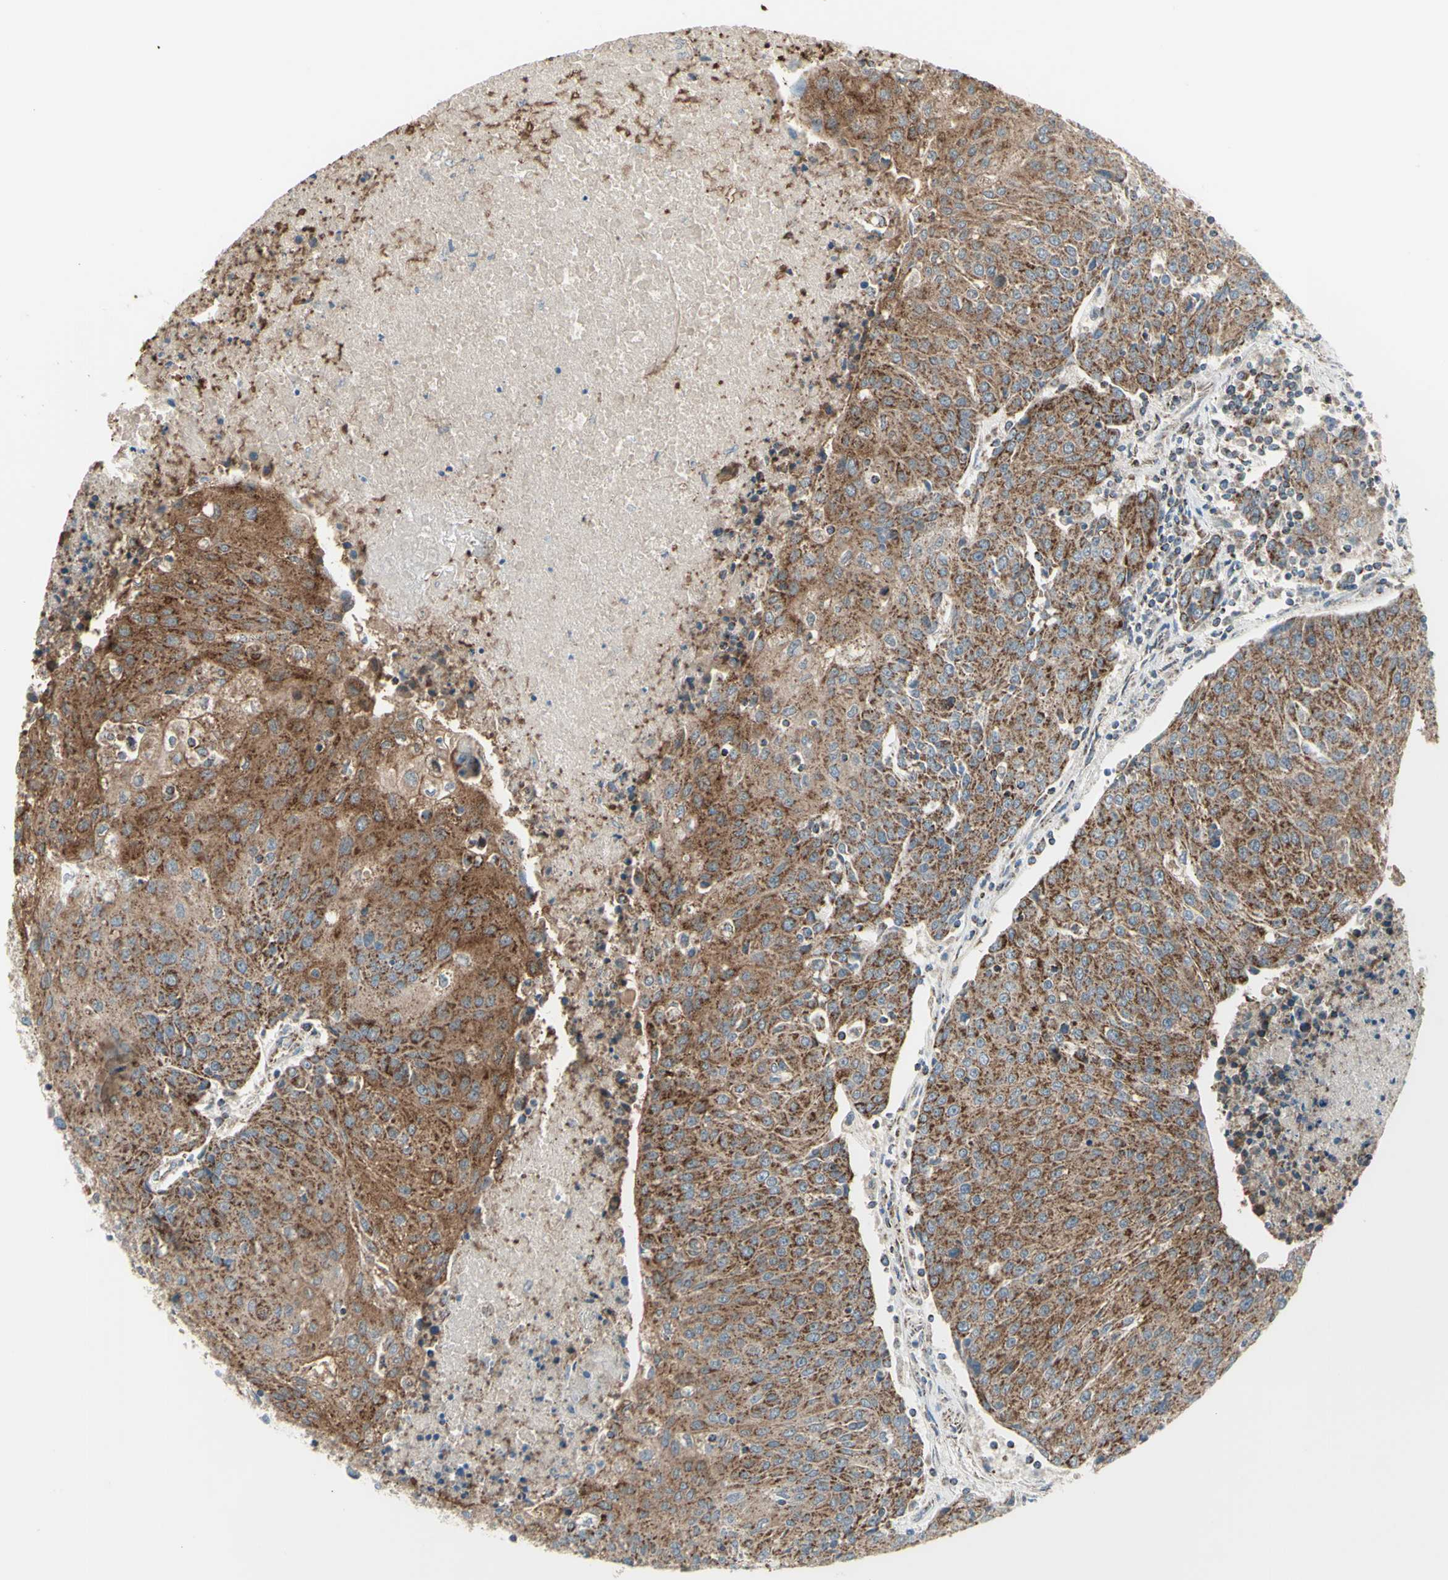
{"staining": {"intensity": "moderate", "quantity": ">75%", "location": "cytoplasmic/membranous"}, "tissue": "urothelial cancer", "cell_type": "Tumor cells", "image_type": "cancer", "snomed": [{"axis": "morphology", "description": "Urothelial carcinoma, High grade"}, {"axis": "topography", "description": "Urinary bladder"}], "caption": "Moderate cytoplasmic/membranous expression is seen in approximately >75% of tumor cells in urothelial carcinoma (high-grade).", "gene": "FAM171B", "patient": {"sex": "female", "age": 85}}